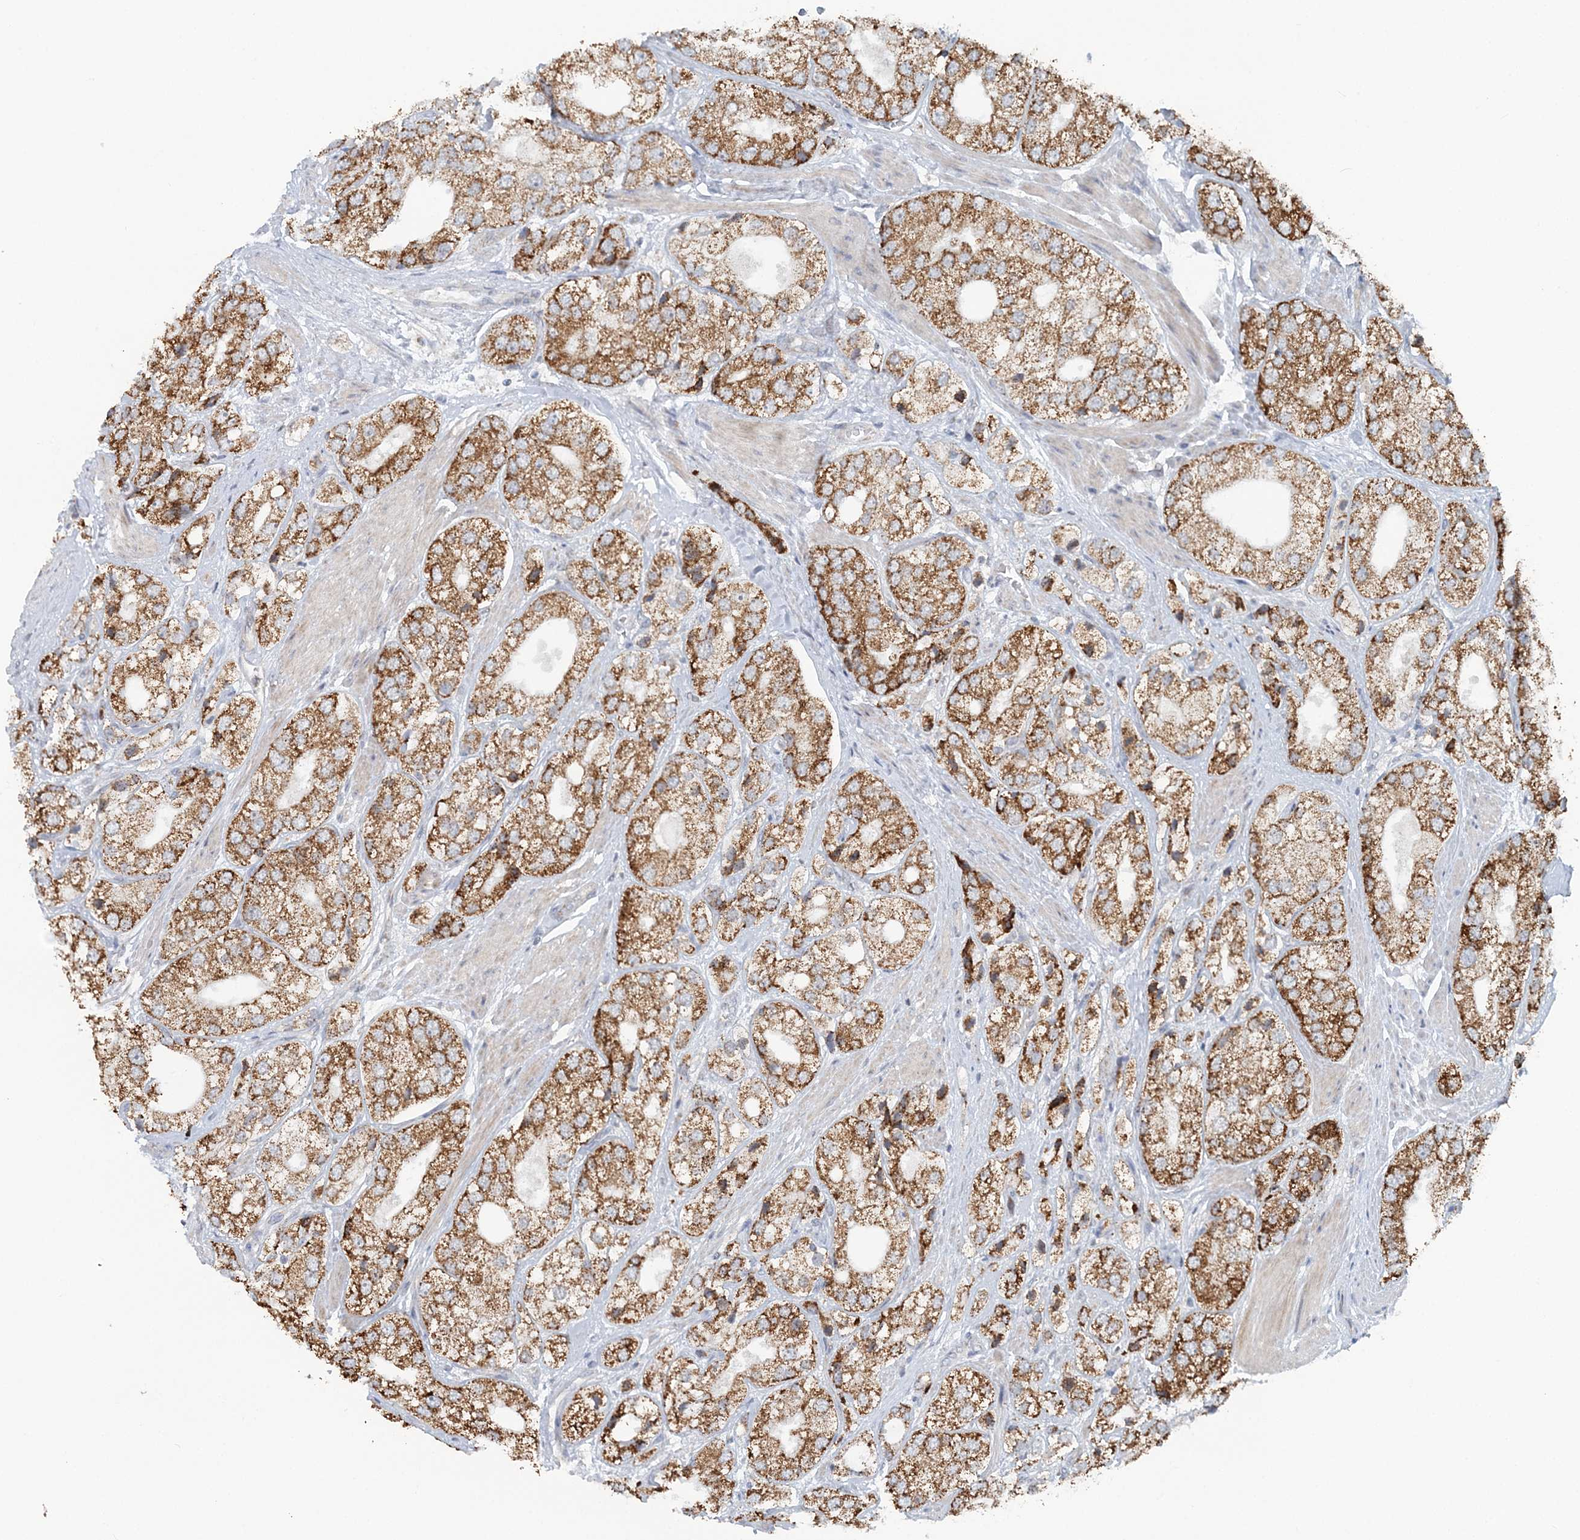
{"staining": {"intensity": "moderate", "quantity": ">75%", "location": "cytoplasmic/membranous"}, "tissue": "prostate cancer", "cell_type": "Tumor cells", "image_type": "cancer", "snomed": [{"axis": "morphology", "description": "Adenocarcinoma, High grade"}, {"axis": "topography", "description": "Prostate"}], "caption": "Human high-grade adenocarcinoma (prostate) stained with a protein marker displays moderate staining in tumor cells.", "gene": "RNF150", "patient": {"sex": "male", "age": 50}}